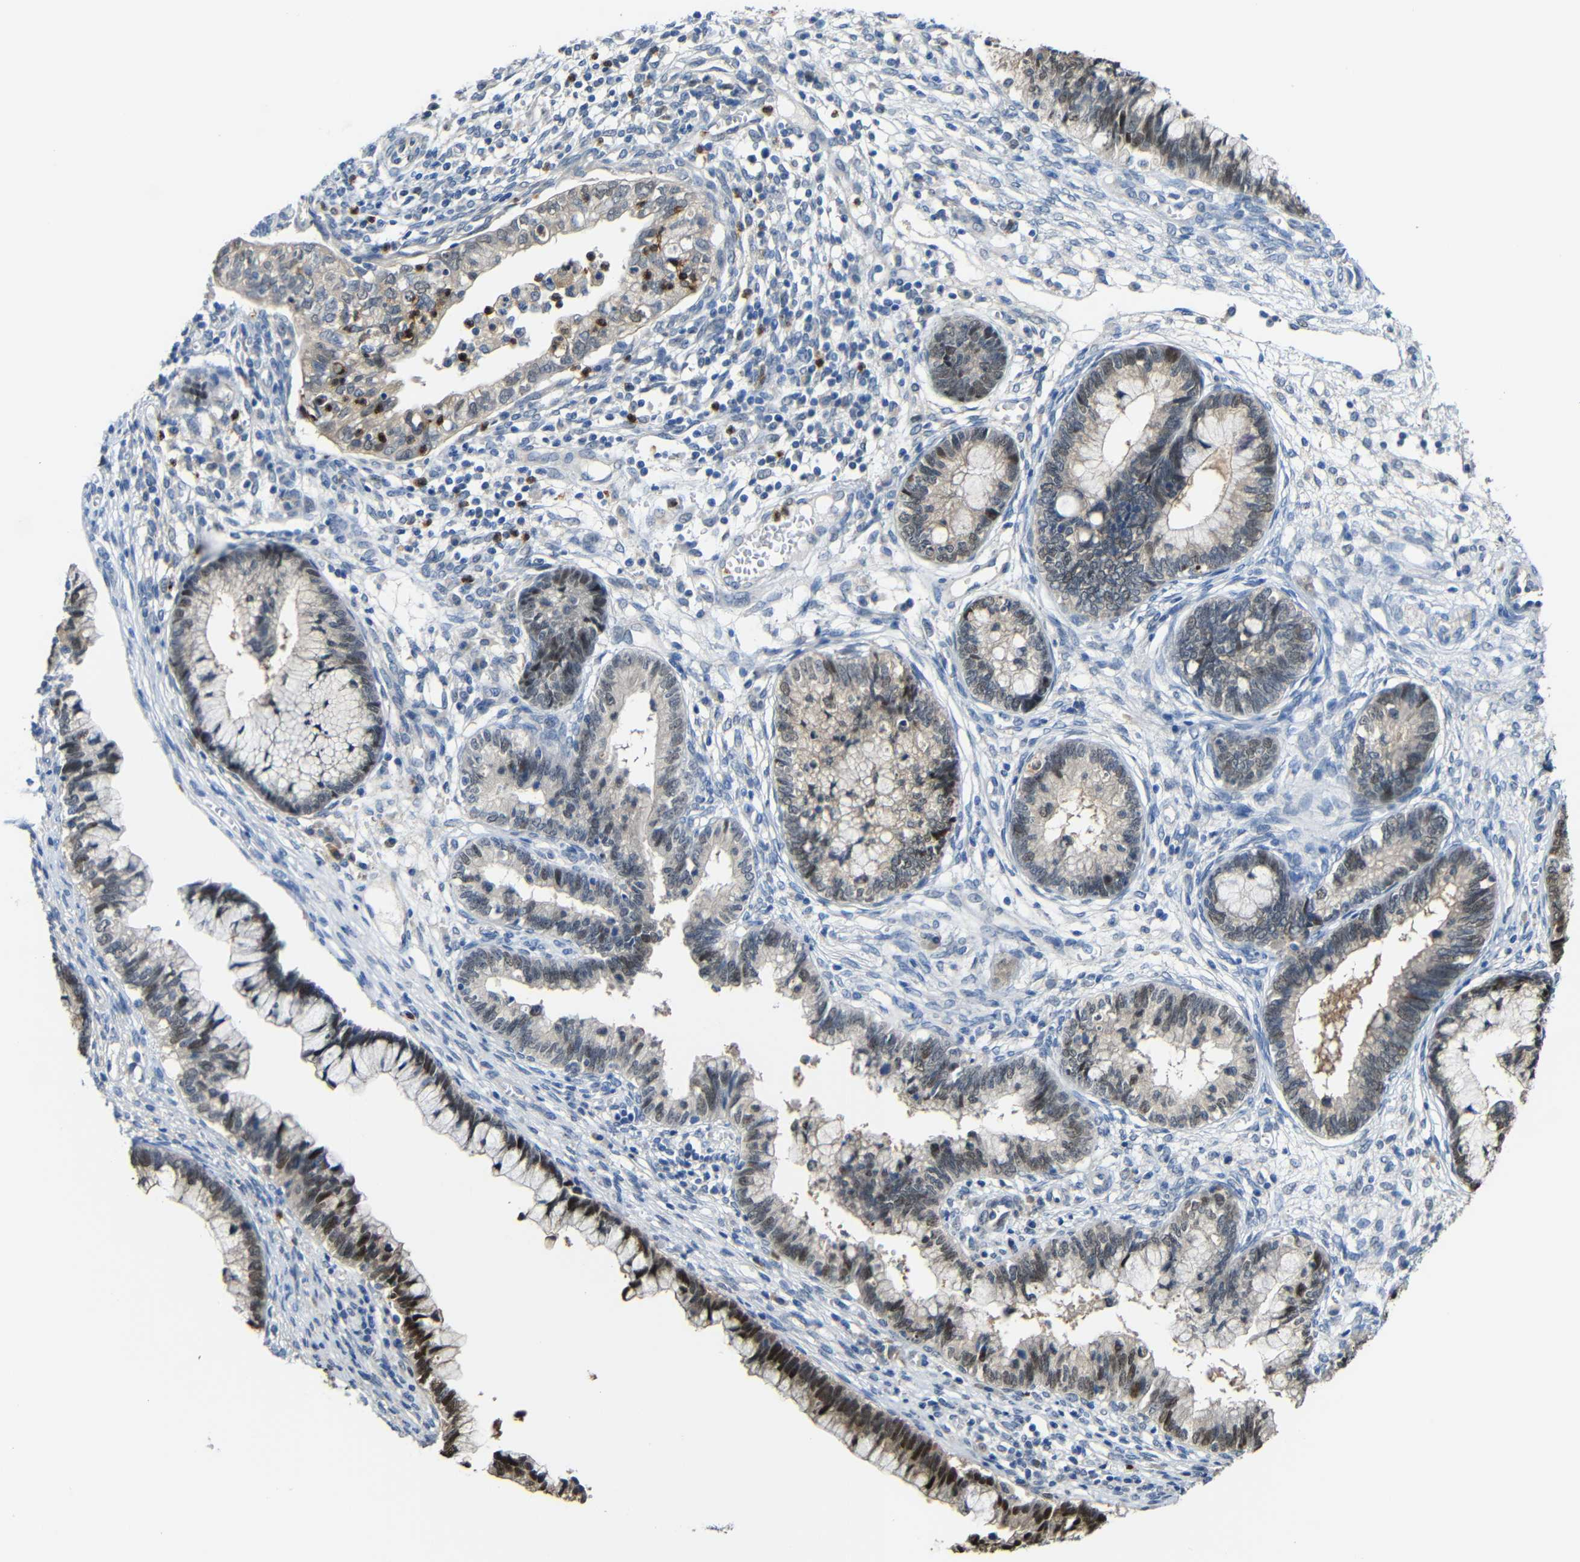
{"staining": {"intensity": "moderate", "quantity": "<25%", "location": "nuclear"}, "tissue": "cervical cancer", "cell_type": "Tumor cells", "image_type": "cancer", "snomed": [{"axis": "morphology", "description": "Adenocarcinoma, NOS"}, {"axis": "topography", "description": "Cervix"}], "caption": "Tumor cells demonstrate moderate nuclear staining in approximately <25% of cells in cervical cancer.", "gene": "STBD1", "patient": {"sex": "female", "age": 44}}